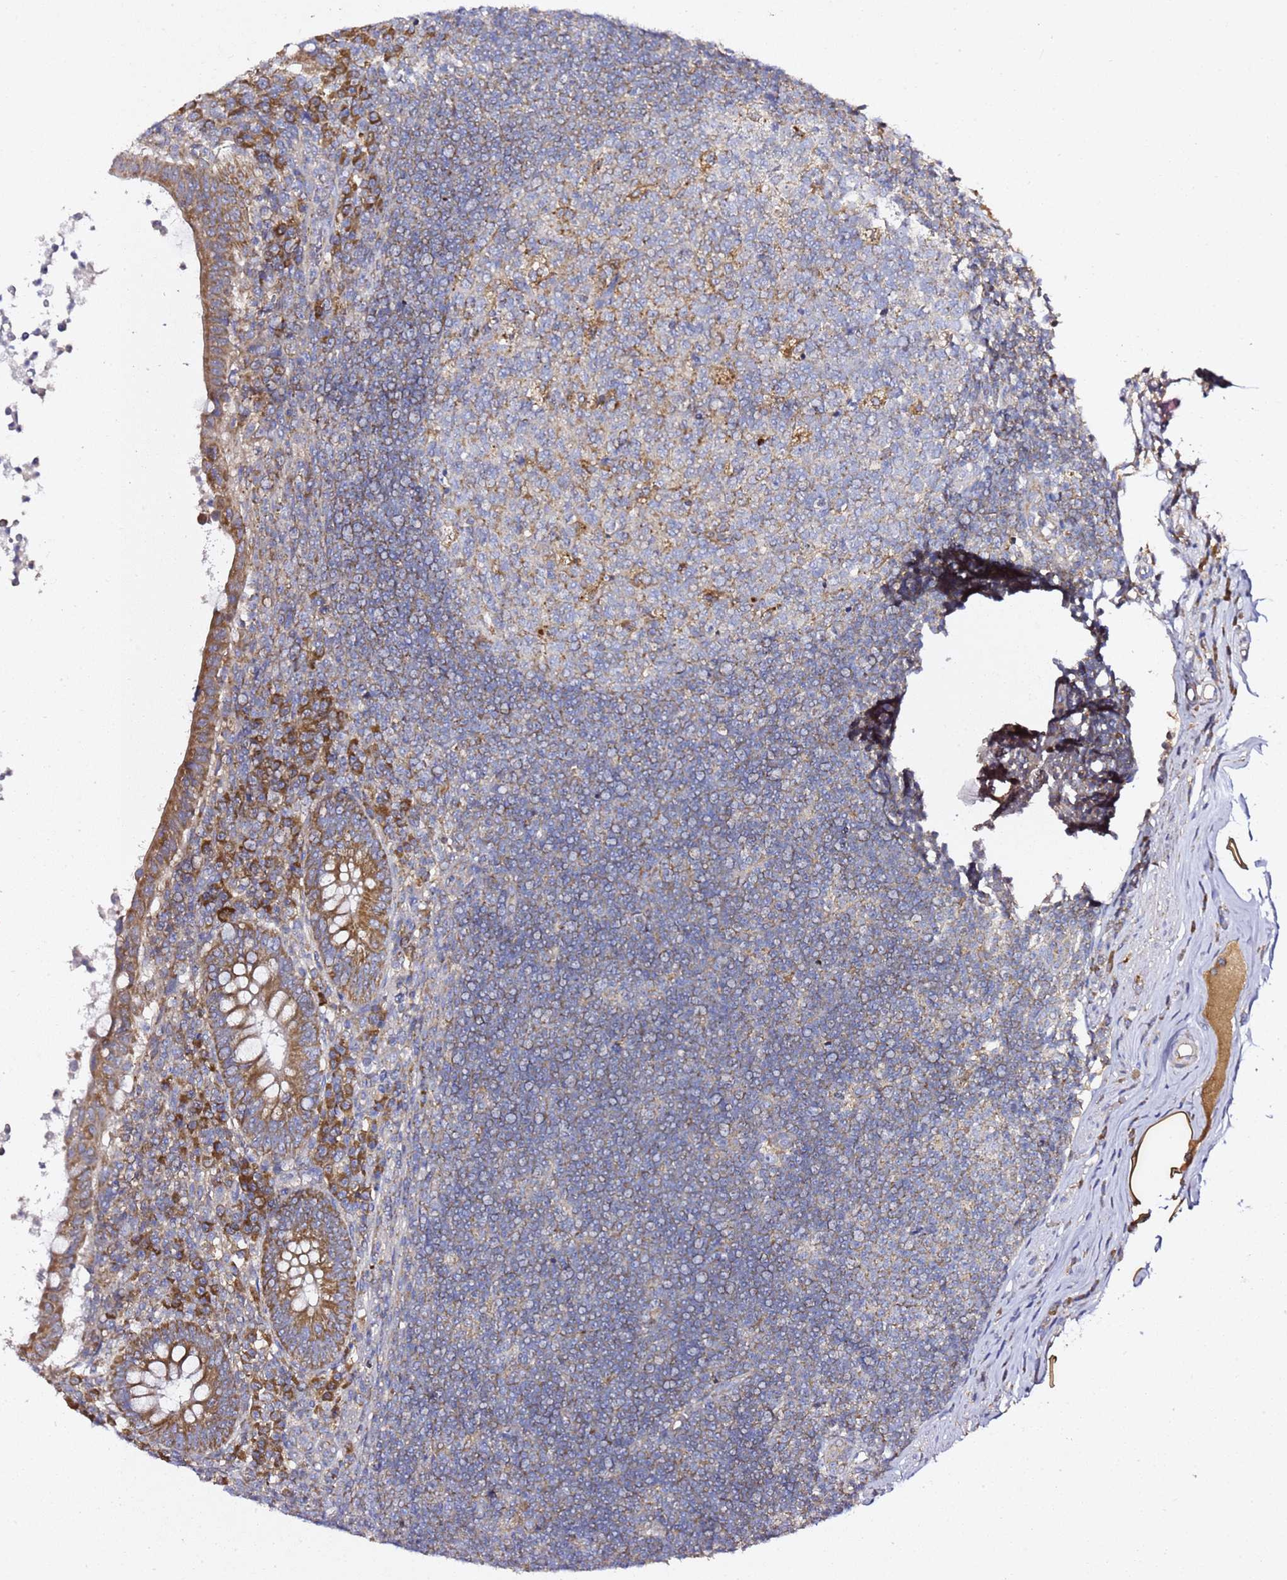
{"staining": {"intensity": "moderate", "quantity": ">75%", "location": "cytoplasmic/membranous"}, "tissue": "appendix", "cell_type": "Glandular cells", "image_type": "normal", "snomed": [{"axis": "morphology", "description": "Normal tissue, NOS"}, {"axis": "topography", "description": "Appendix"}], "caption": "The histopathology image demonstrates a brown stain indicating the presence of a protein in the cytoplasmic/membranous of glandular cells in appendix.", "gene": "C19orf12", "patient": {"sex": "female", "age": 56}}